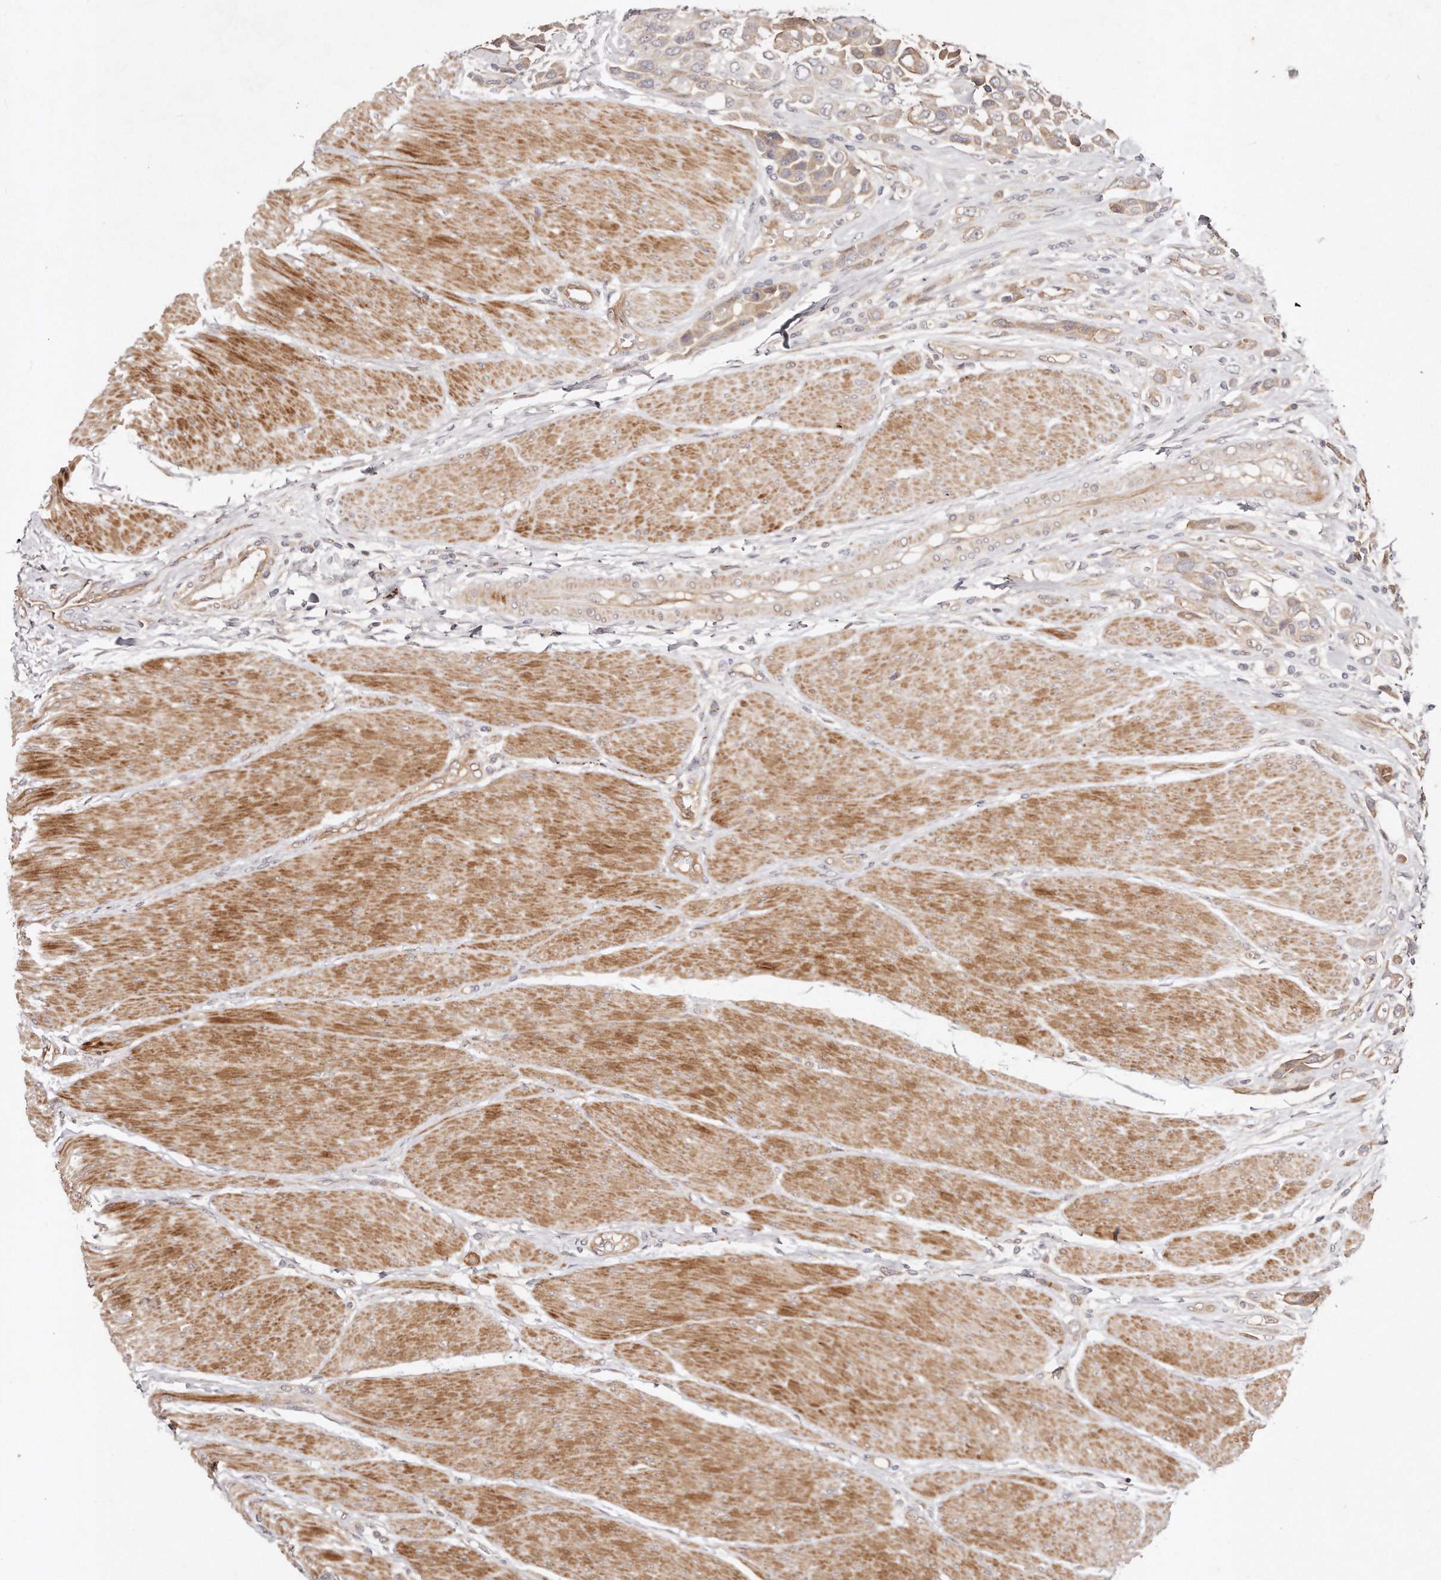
{"staining": {"intensity": "moderate", "quantity": "25%-75%", "location": "cytoplasmic/membranous"}, "tissue": "urothelial cancer", "cell_type": "Tumor cells", "image_type": "cancer", "snomed": [{"axis": "morphology", "description": "Urothelial carcinoma, High grade"}, {"axis": "topography", "description": "Urinary bladder"}], "caption": "A brown stain labels moderate cytoplasmic/membranous positivity of a protein in urothelial cancer tumor cells.", "gene": "GBP4", "patient": {"sex": "male", "age": 50}}